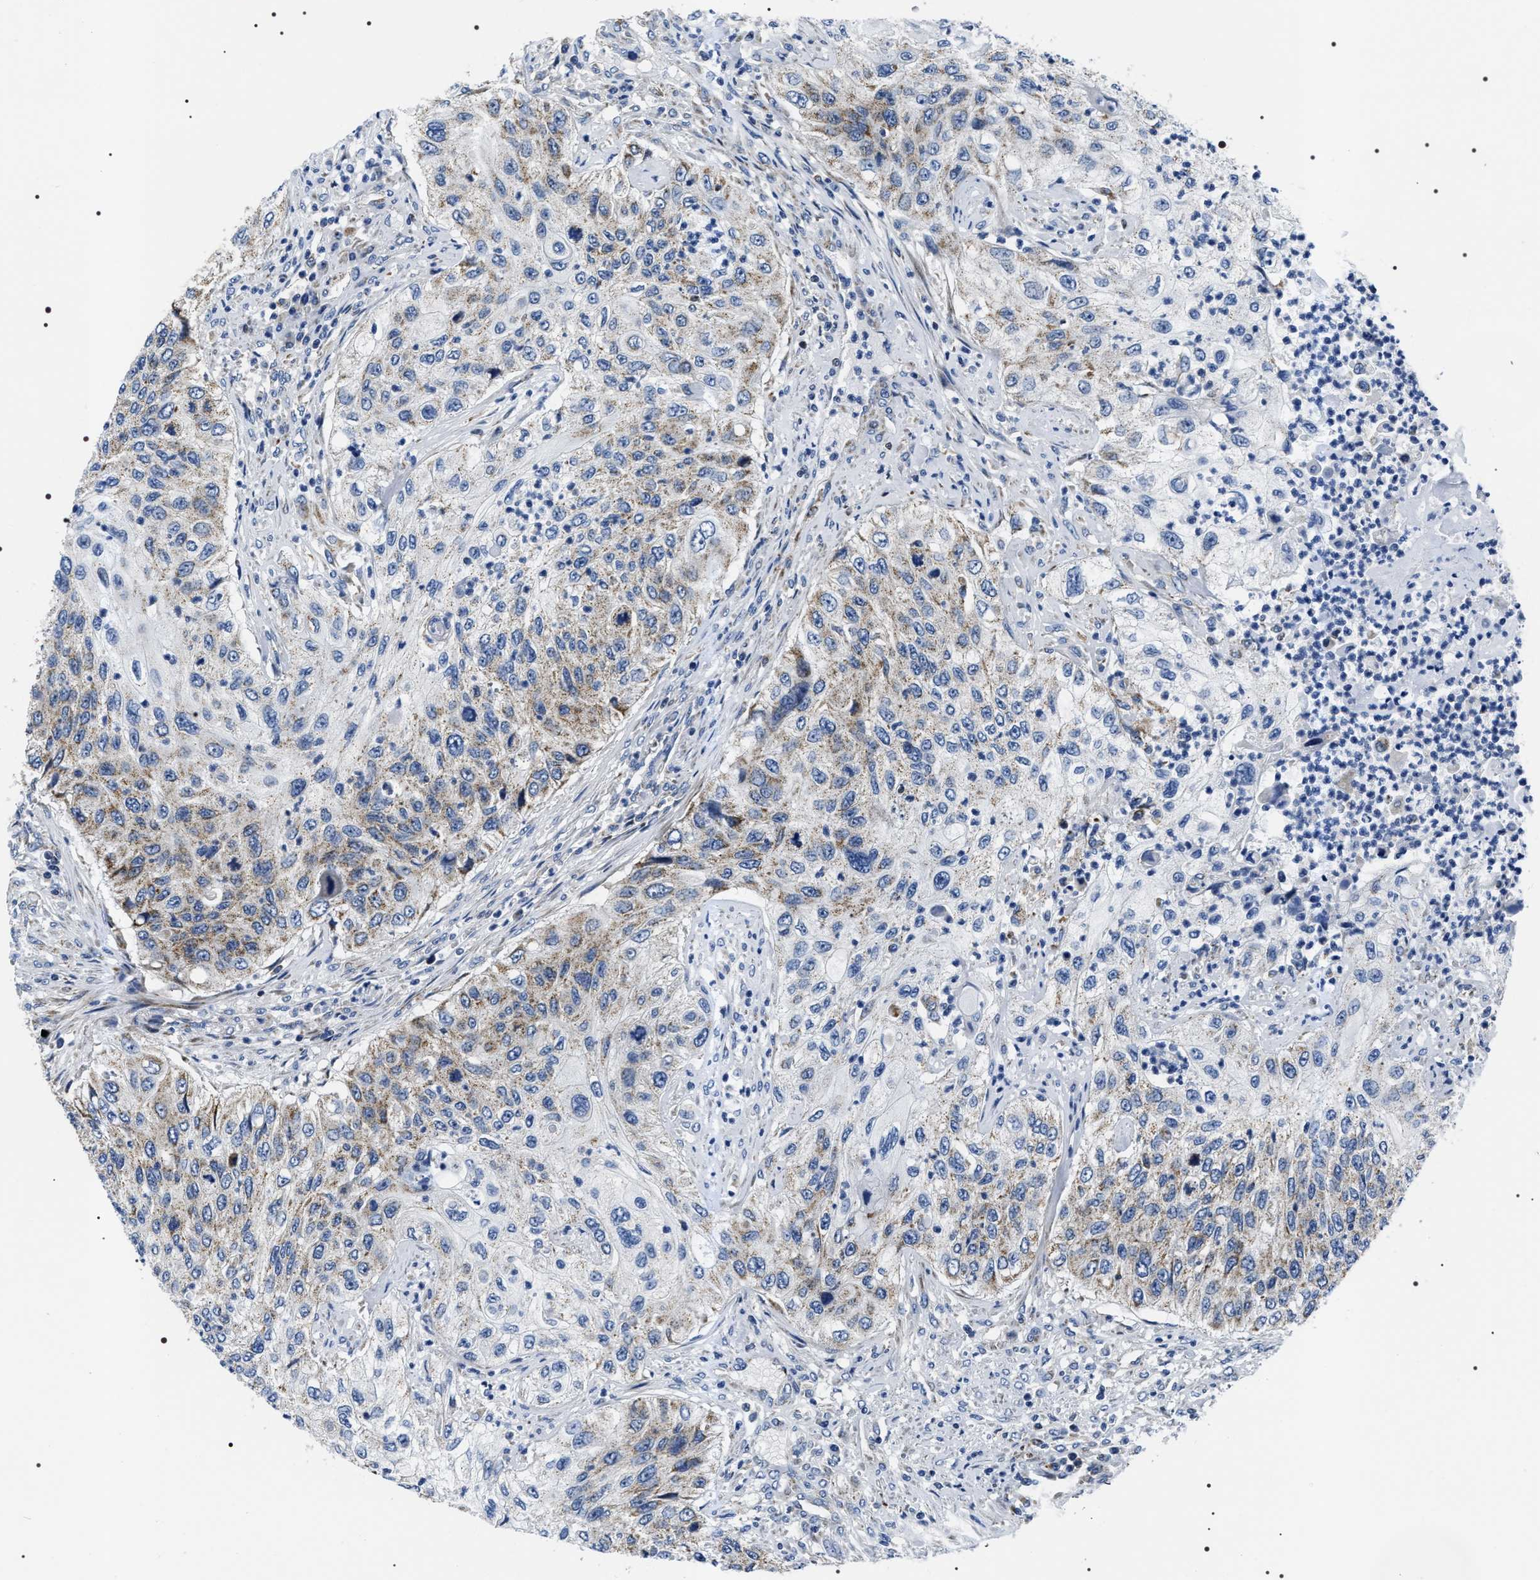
{"staining": {"intensity": "weak", "quantity": "25%-75%", "location": "cytoplasmic/membranous"}, "tissue": "urothelial cancer", "cell_type": "Tumor cells", "image_type": "cancer", "snomed": [{"axis": "morphology", "description": "Urothelial carcinoma, High grade"}, {"axis": "topography", "description": "Urinary bladder"}], "caption": "Immunohistochemistry micrograph of neoplastic tissue: human high-grade urothelial carcinoma stained using IHC reveals low levels of weak protein expression localized specifically in the cytoplasmic/membranous of tumor cells, appearing as a cytoplasmic/membranous brown color.", "gene": "NTMT1", "patient": {"sex": "female", "age": 60}}